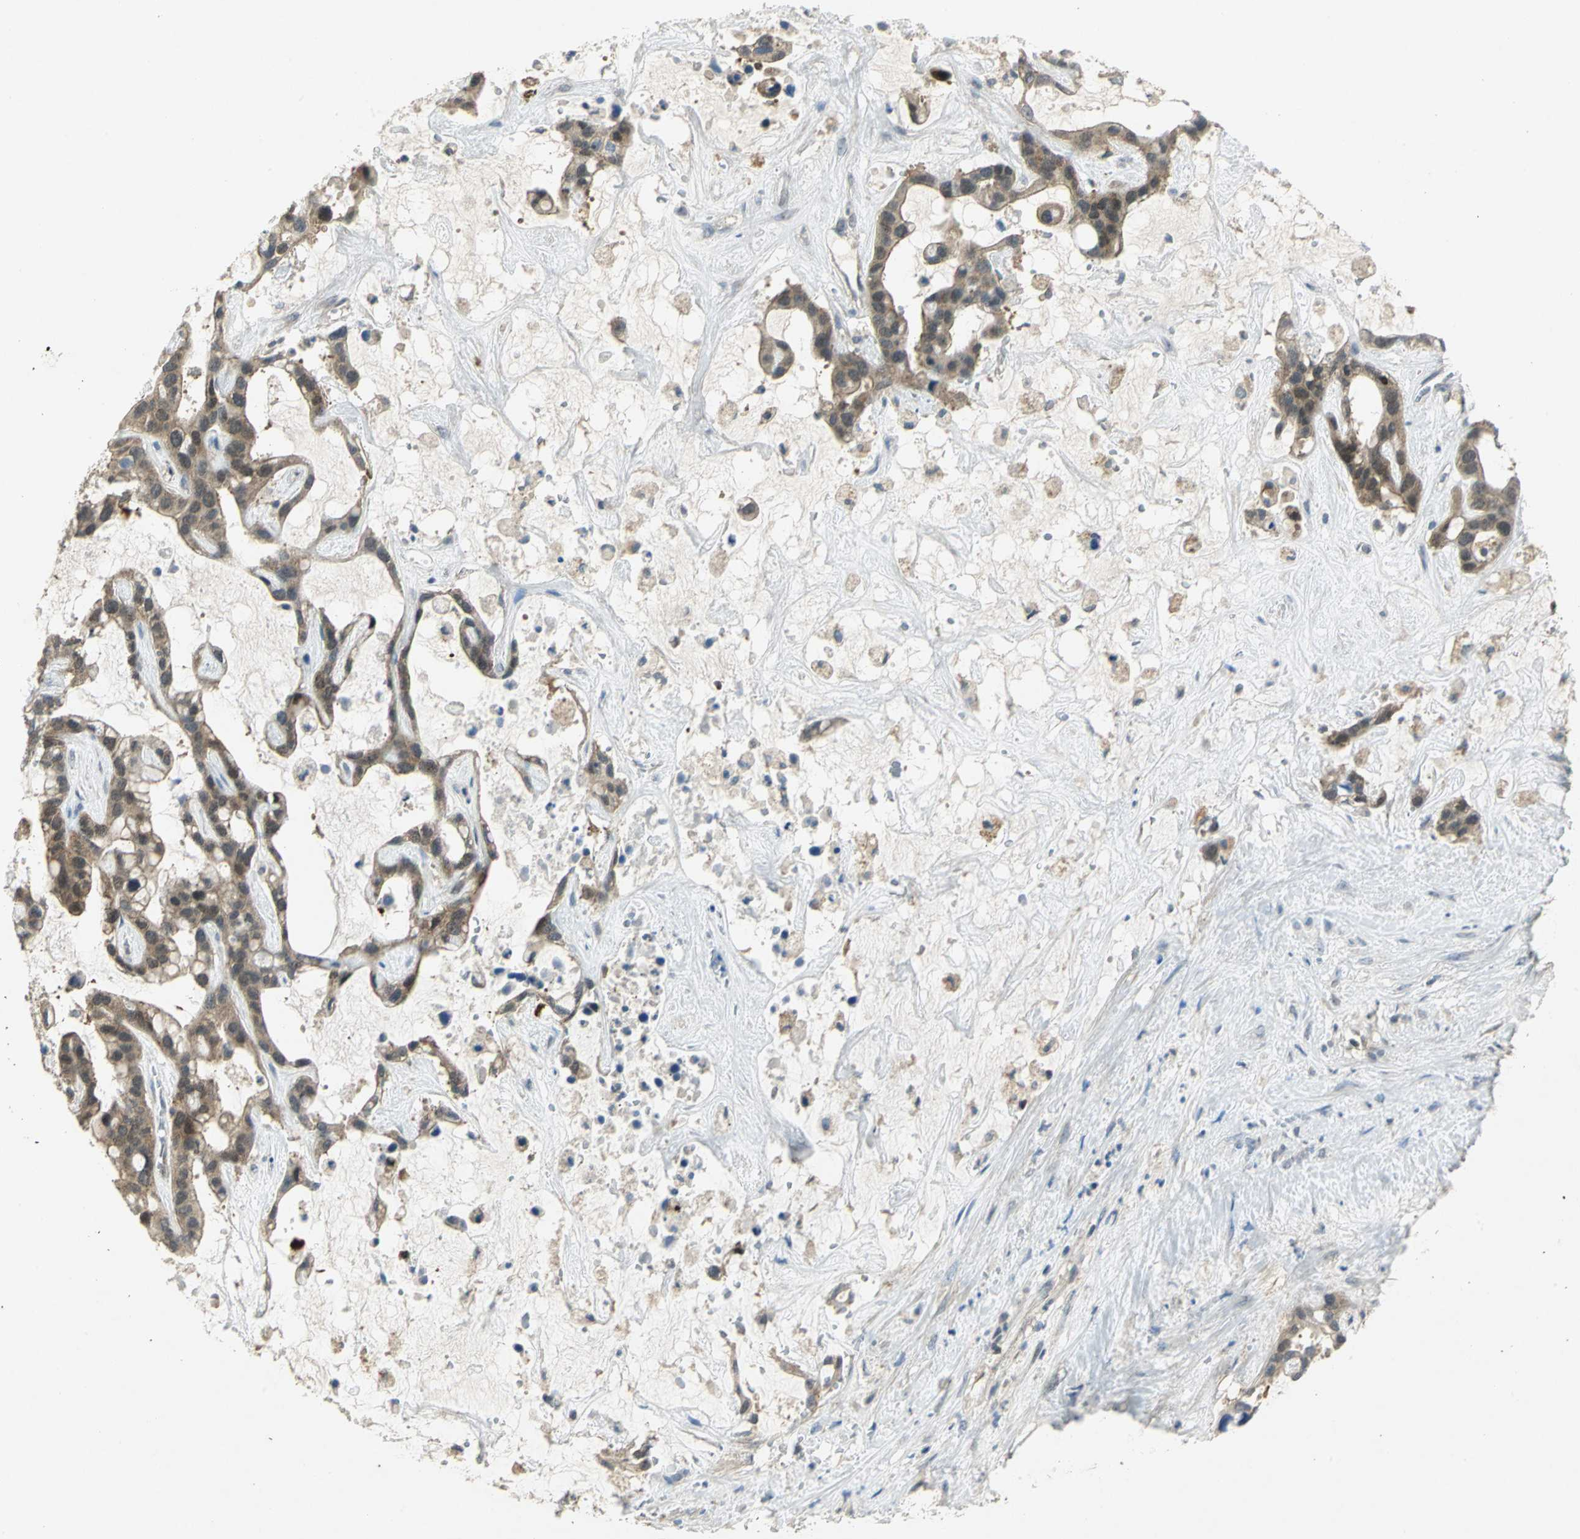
{"staining": {"intensity": "weak", "quantity": ">75%", "location": "cytoplasmic/membranous,nuclear"}, "tissue": "liver cancer", "cell_type": "Tumor cells", "image_type": "cancer", "snomed": [{"axis": "morphology", "description": "Cholangiocarcinoma"}, {"axis": "topography", "description": "Liver"}], "caption": "Cholangiocarcinoma (liver) stained with a brown dye displays weak cytoplasmic/membranous and nuclear positive staining in approximately >75% of tumor cells.", "gene": "PPIA", "patient": {"sex": "female", "age": 65}}